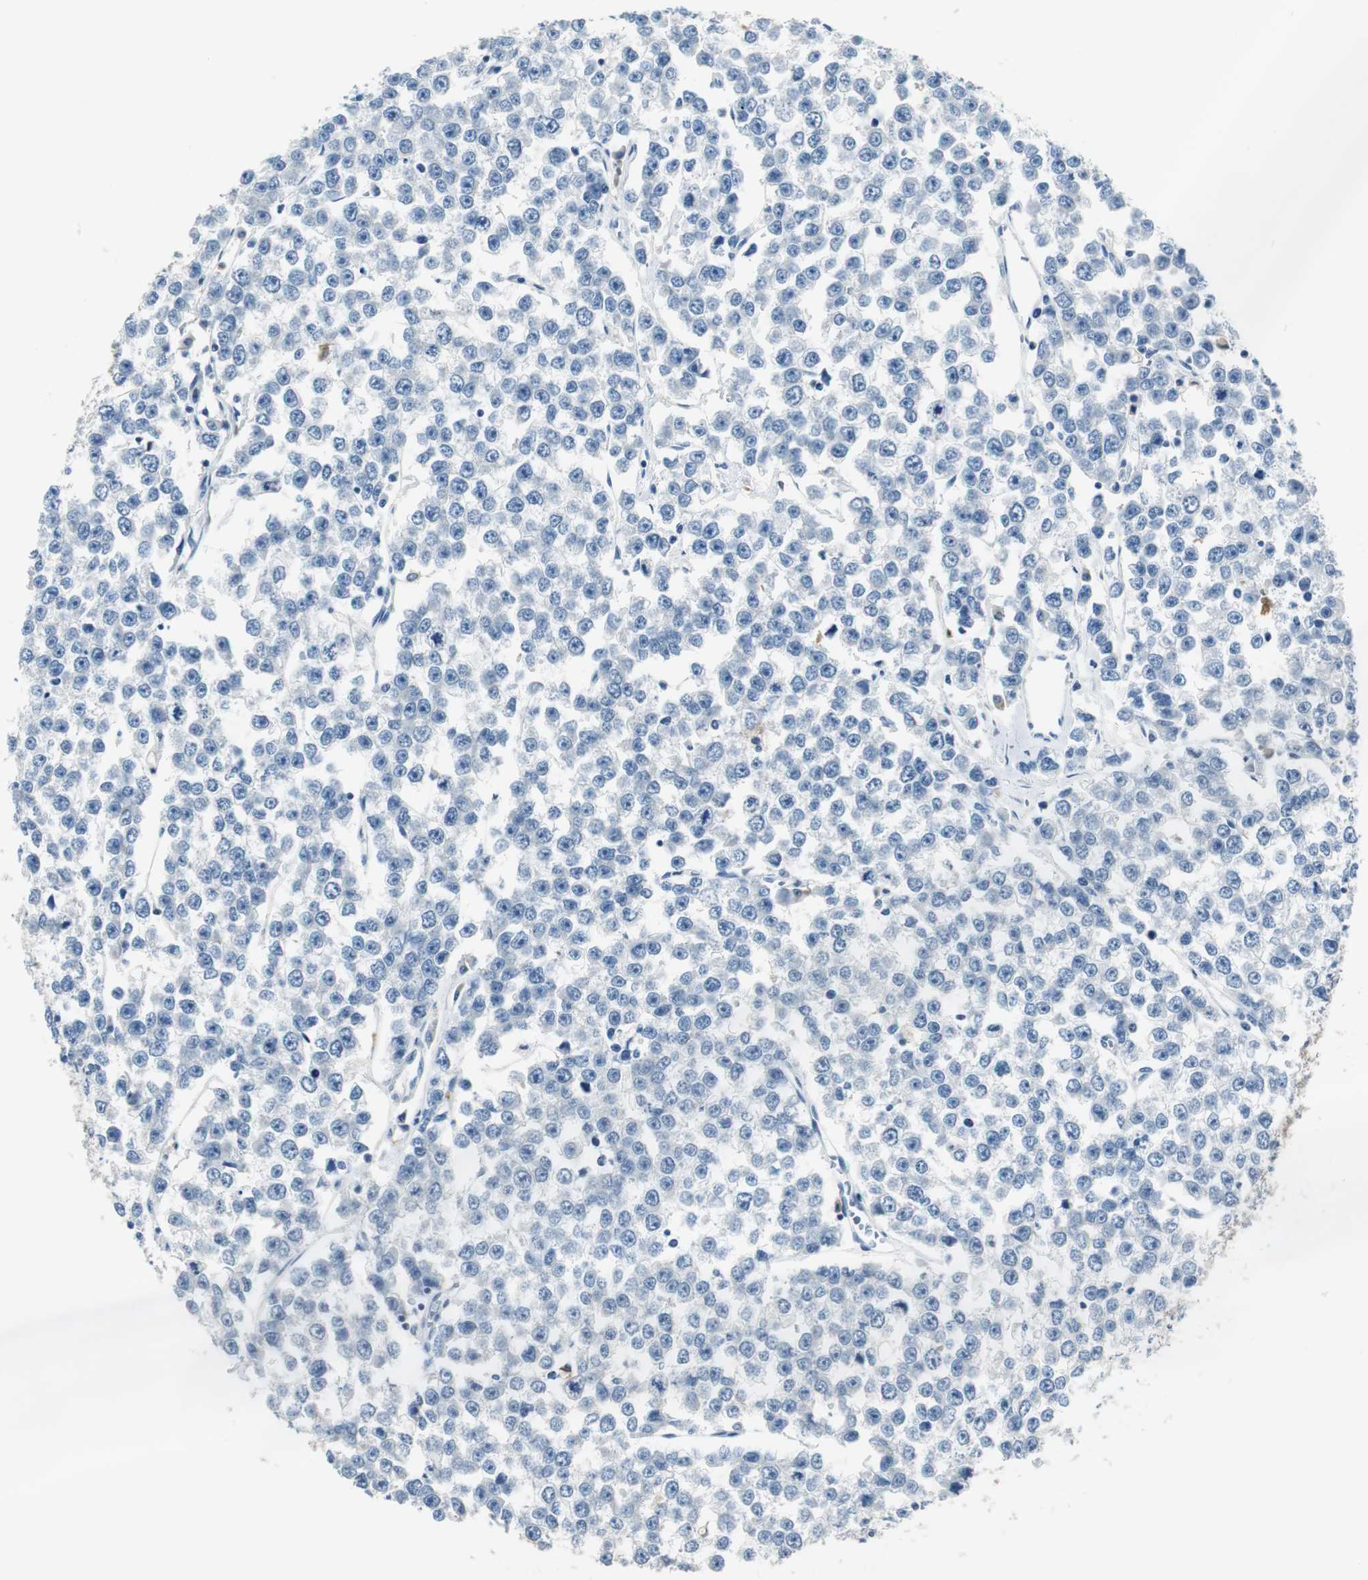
{"staining": {"intensity": "negative", "quantity": "none", "location": "none"}, "tissue": "testis cancer", "cell_type": "Tumor cells", "image_type": "cancer", "snomed": [{"axis": "morphology", "description": "Seminoma, NOS"}, {"axis": "morphology", "description": "Carcinoma, Embryonal, NOS"}, {"axis": "topography", "description": "Testis"}], "caption": "The immunohistochemistry histopathology image has no significant positivity in tumor cells of testis cancer tissue. The staining is performed using DAB (3,3'-diaminobenzidine) brown chromogen with nuclei counter-stained in using hematoxylin.", "gene": "FBP1", "patient": {"sex": "male", "age": 52}}